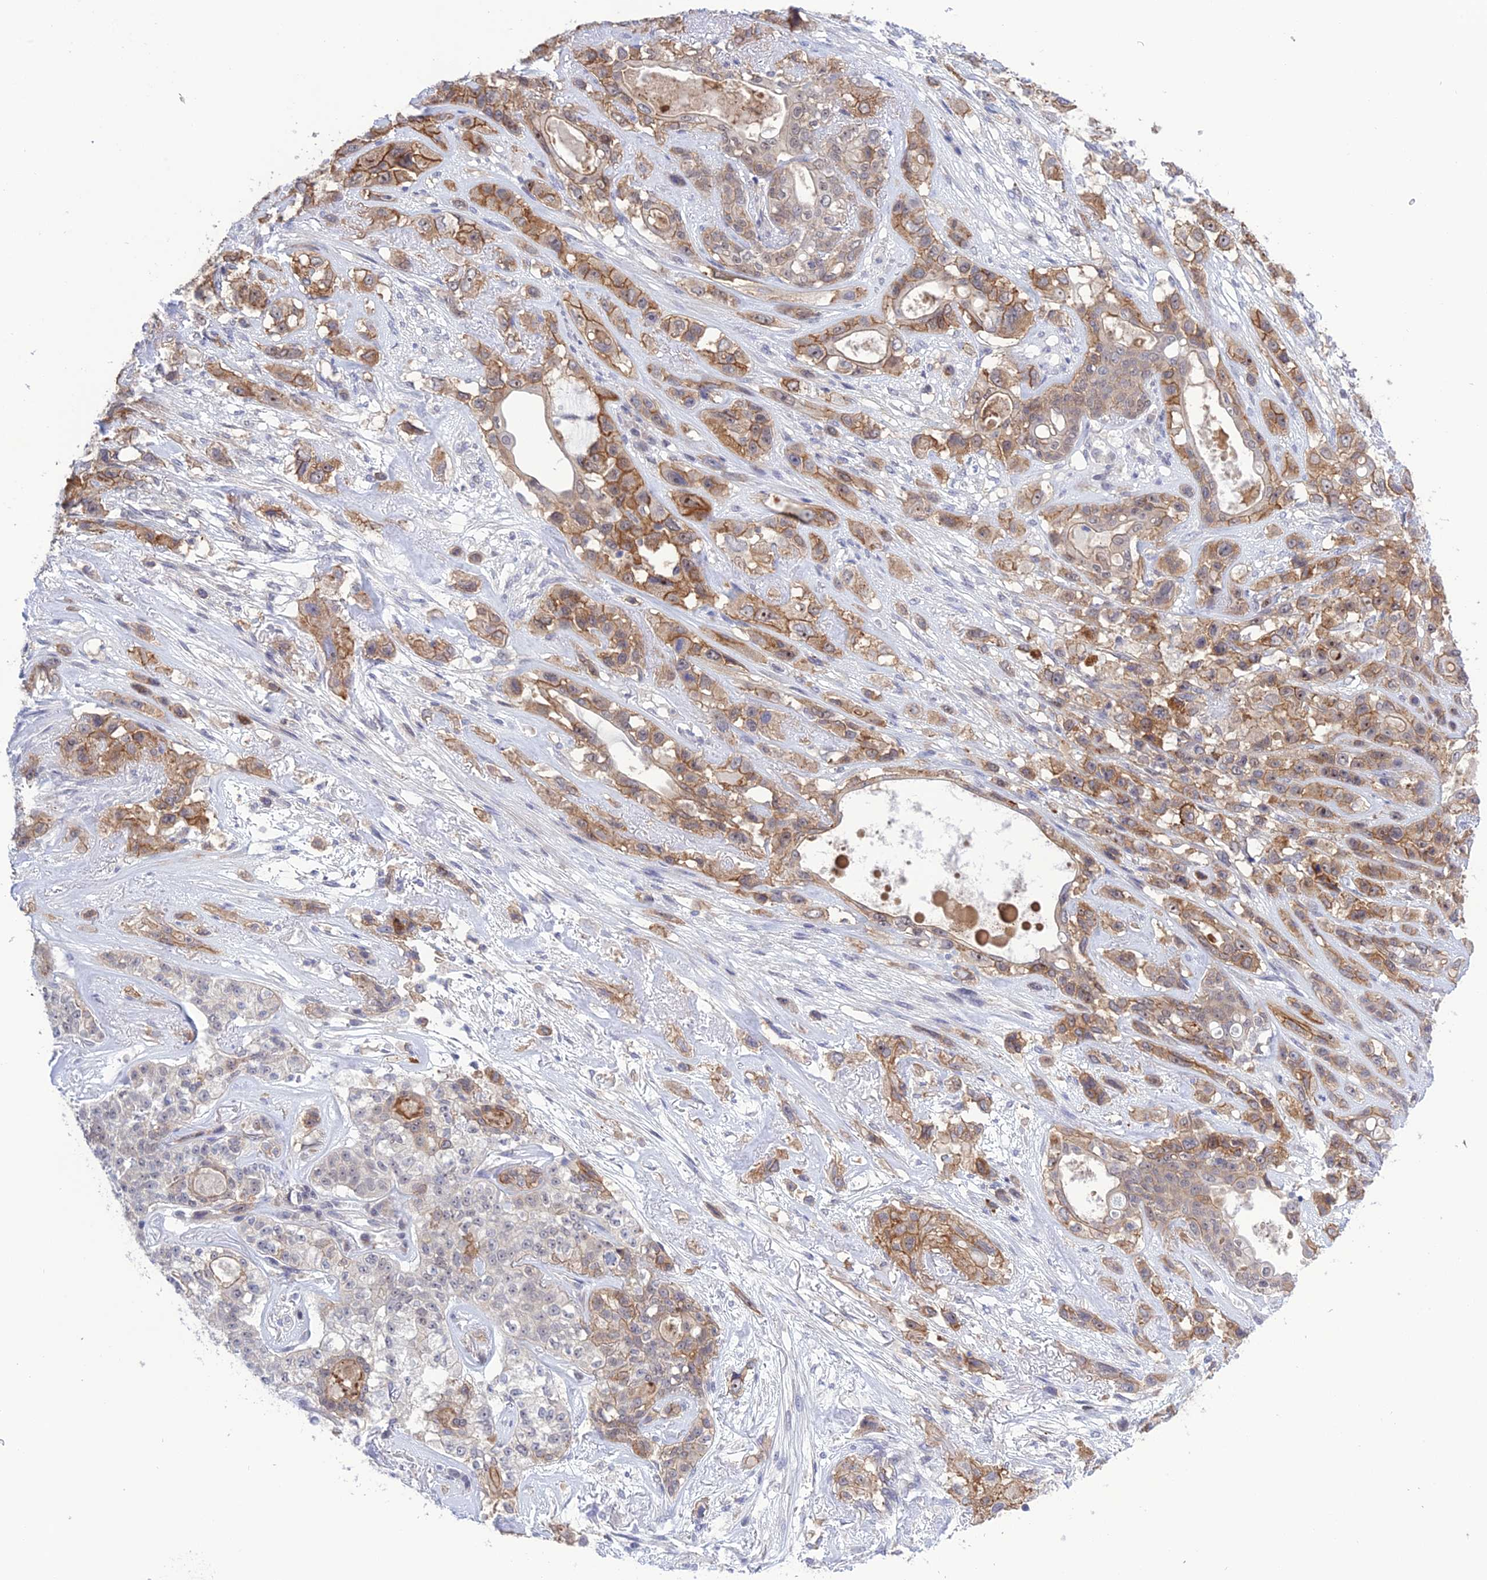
{"staining": {"intensity": "moderate", "quantity": "25%-75%", "location": "cytoplasmic/membranous,nuclear"}, "tissue": "lung cancer", "cell_type": "Tumor cells", "image_type": "cancer", "snomed": [{"axis": "morphology", "description": "Squamous cell carcinoma, NOS"}, {"axis": "topography", "description": "Lung"}], "caption": "Lung cancer (squamous cell carcinoma) was stained to show a protein in brown. There is medium levels of moderate cytoplasmic/membranous and nuclear staining in approximately 25%-75% of tumor cells.", "gene": "TCEA1", "patient": {"sex": "female", "age": 70}}